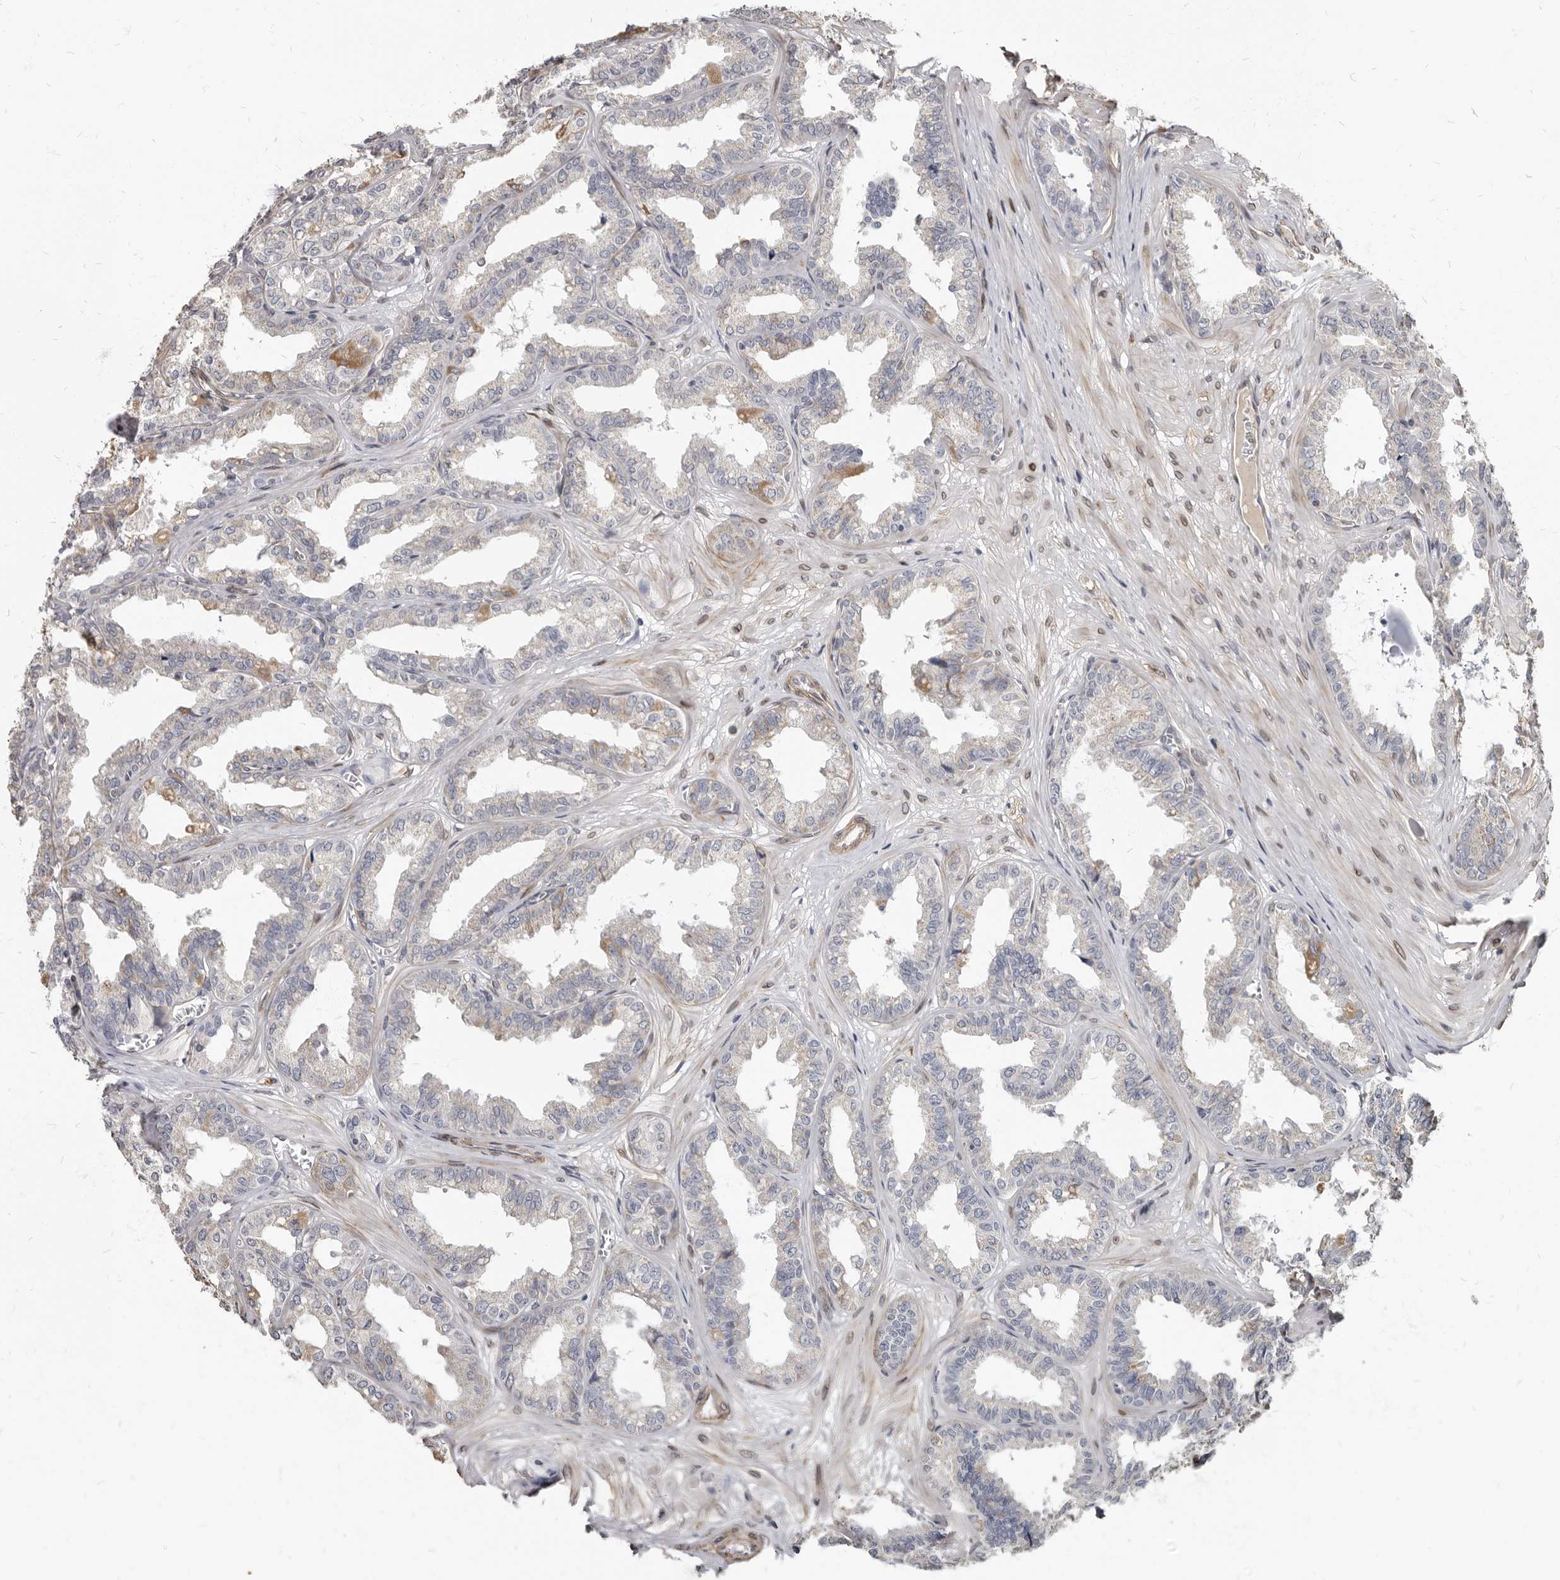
{"staining": {"intensity": "moderate", "quantity": "25%-75%", "location": "cytoplasmic/membranous"}, "tissue": "seminal vesicle", "cell_type": "Glandular cells", "image_type": "normal", "snomed": [{"axis": "morphology", "description": "Normal tissue, NOS"}, {"axis": "topography", "description": "Prostate"}, {"axis": "topography", "description": "Seminal veicle"}], "caption": "This histopathology image displays IHC staining of normal human seminal vesicle, with medium moderate cytoplasmic/membranous expression in about 25%-75% of glandular cells.", "gene": "MRGPRF", "patient": {"sex": "male", "age": 51}}